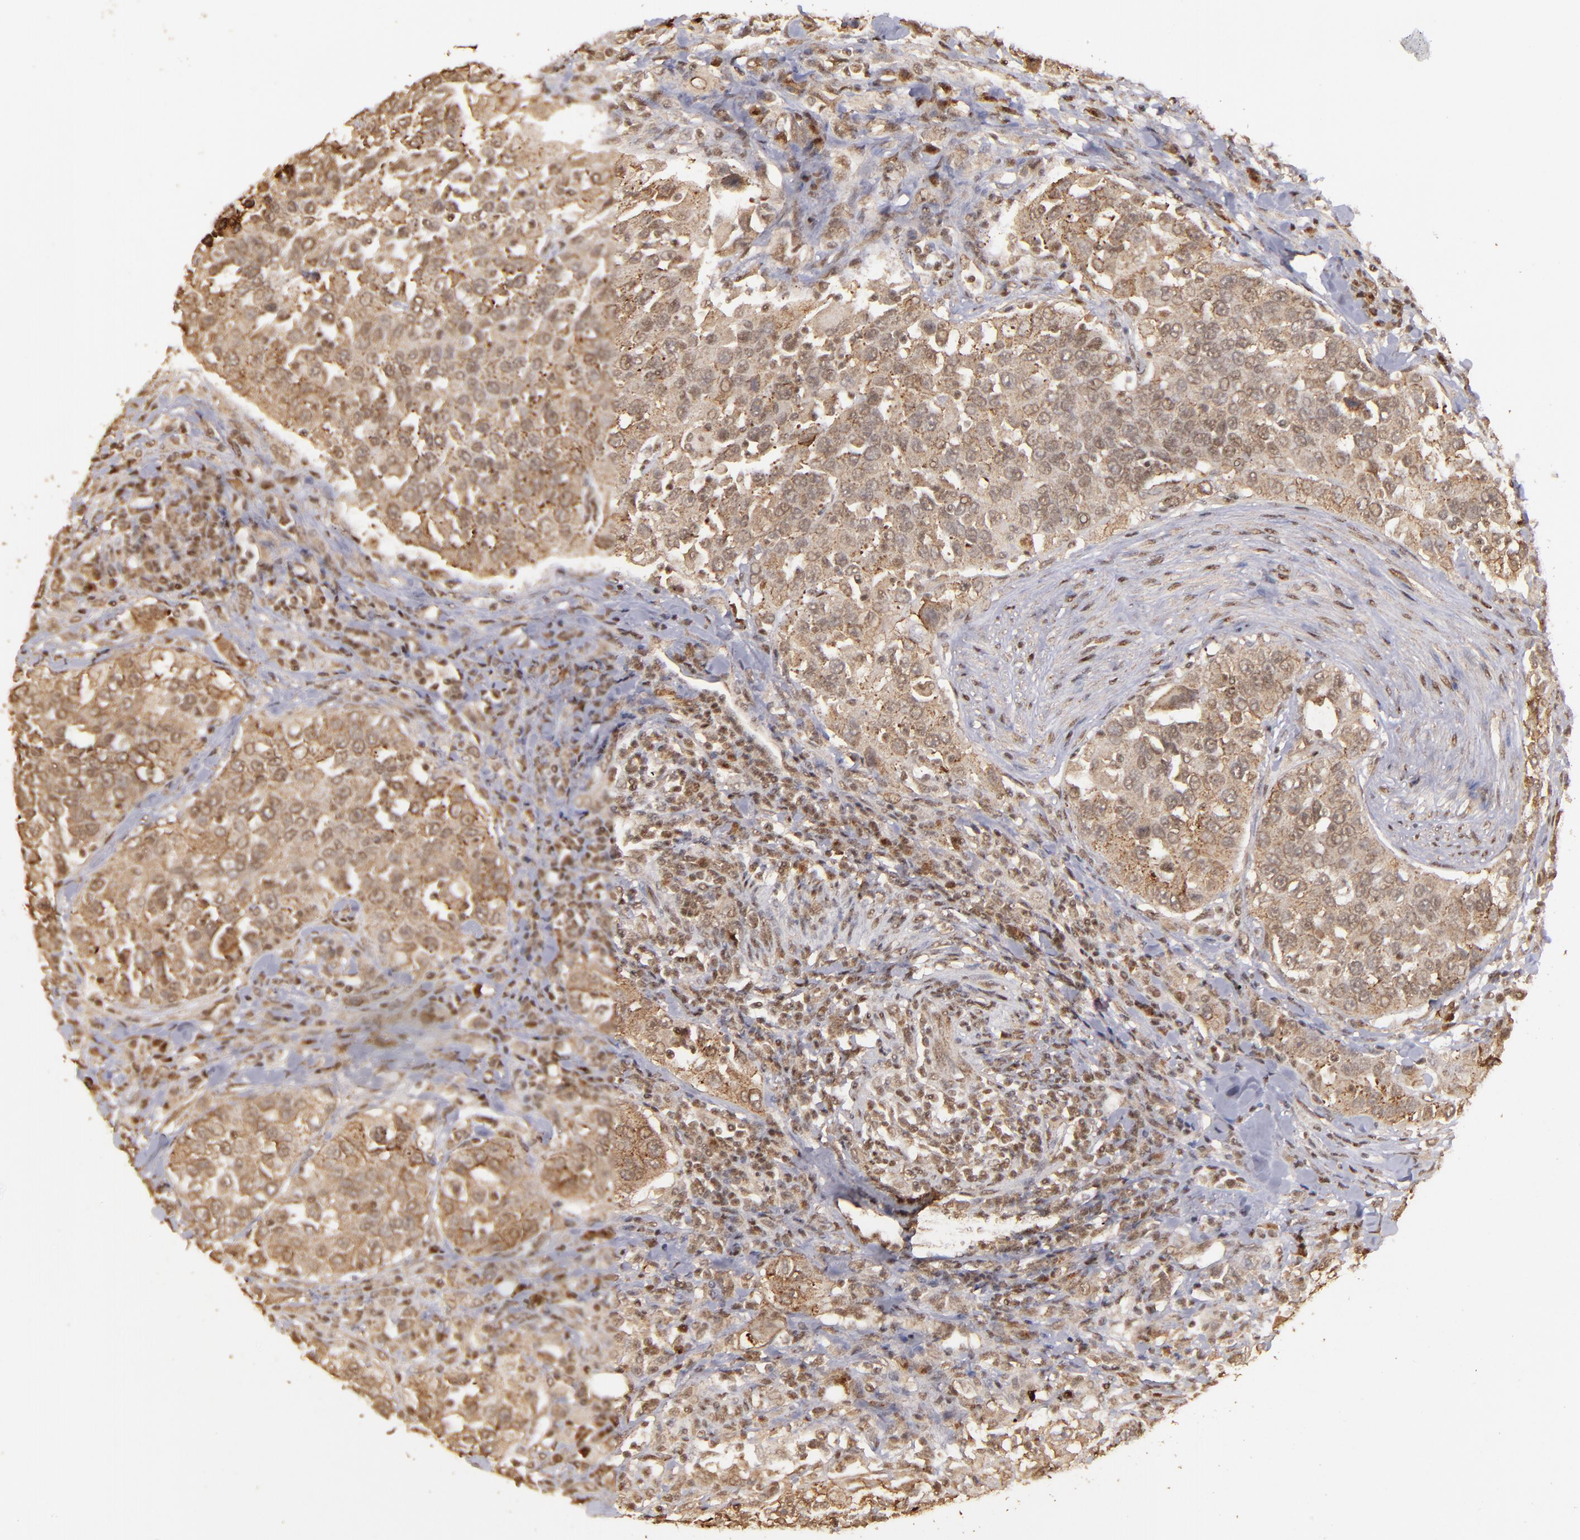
{"staining": {"intensity": "moderate", "quantity": ">75%", "location": "cytoplasmic/membranous,nuclear"}, "tissue": "urothelial cancer", "cell_type": "Tumor cells", "image_type": "cancer", "snomed": [{"axis": "morphology", "description": "Urothelial carcinoma, High grade"}, {"axis": "topography", "description": "Urinary bladder"}], "caption": "The histopathology image demonstrates staining of high-grade urothelial carcinoma, revealing moderate cytoplasmic/membranous and nuclear protein expression (brown color) within tumor cells.", "gene": "ARNT", "patient": {"sex": "female", "age": 80}}